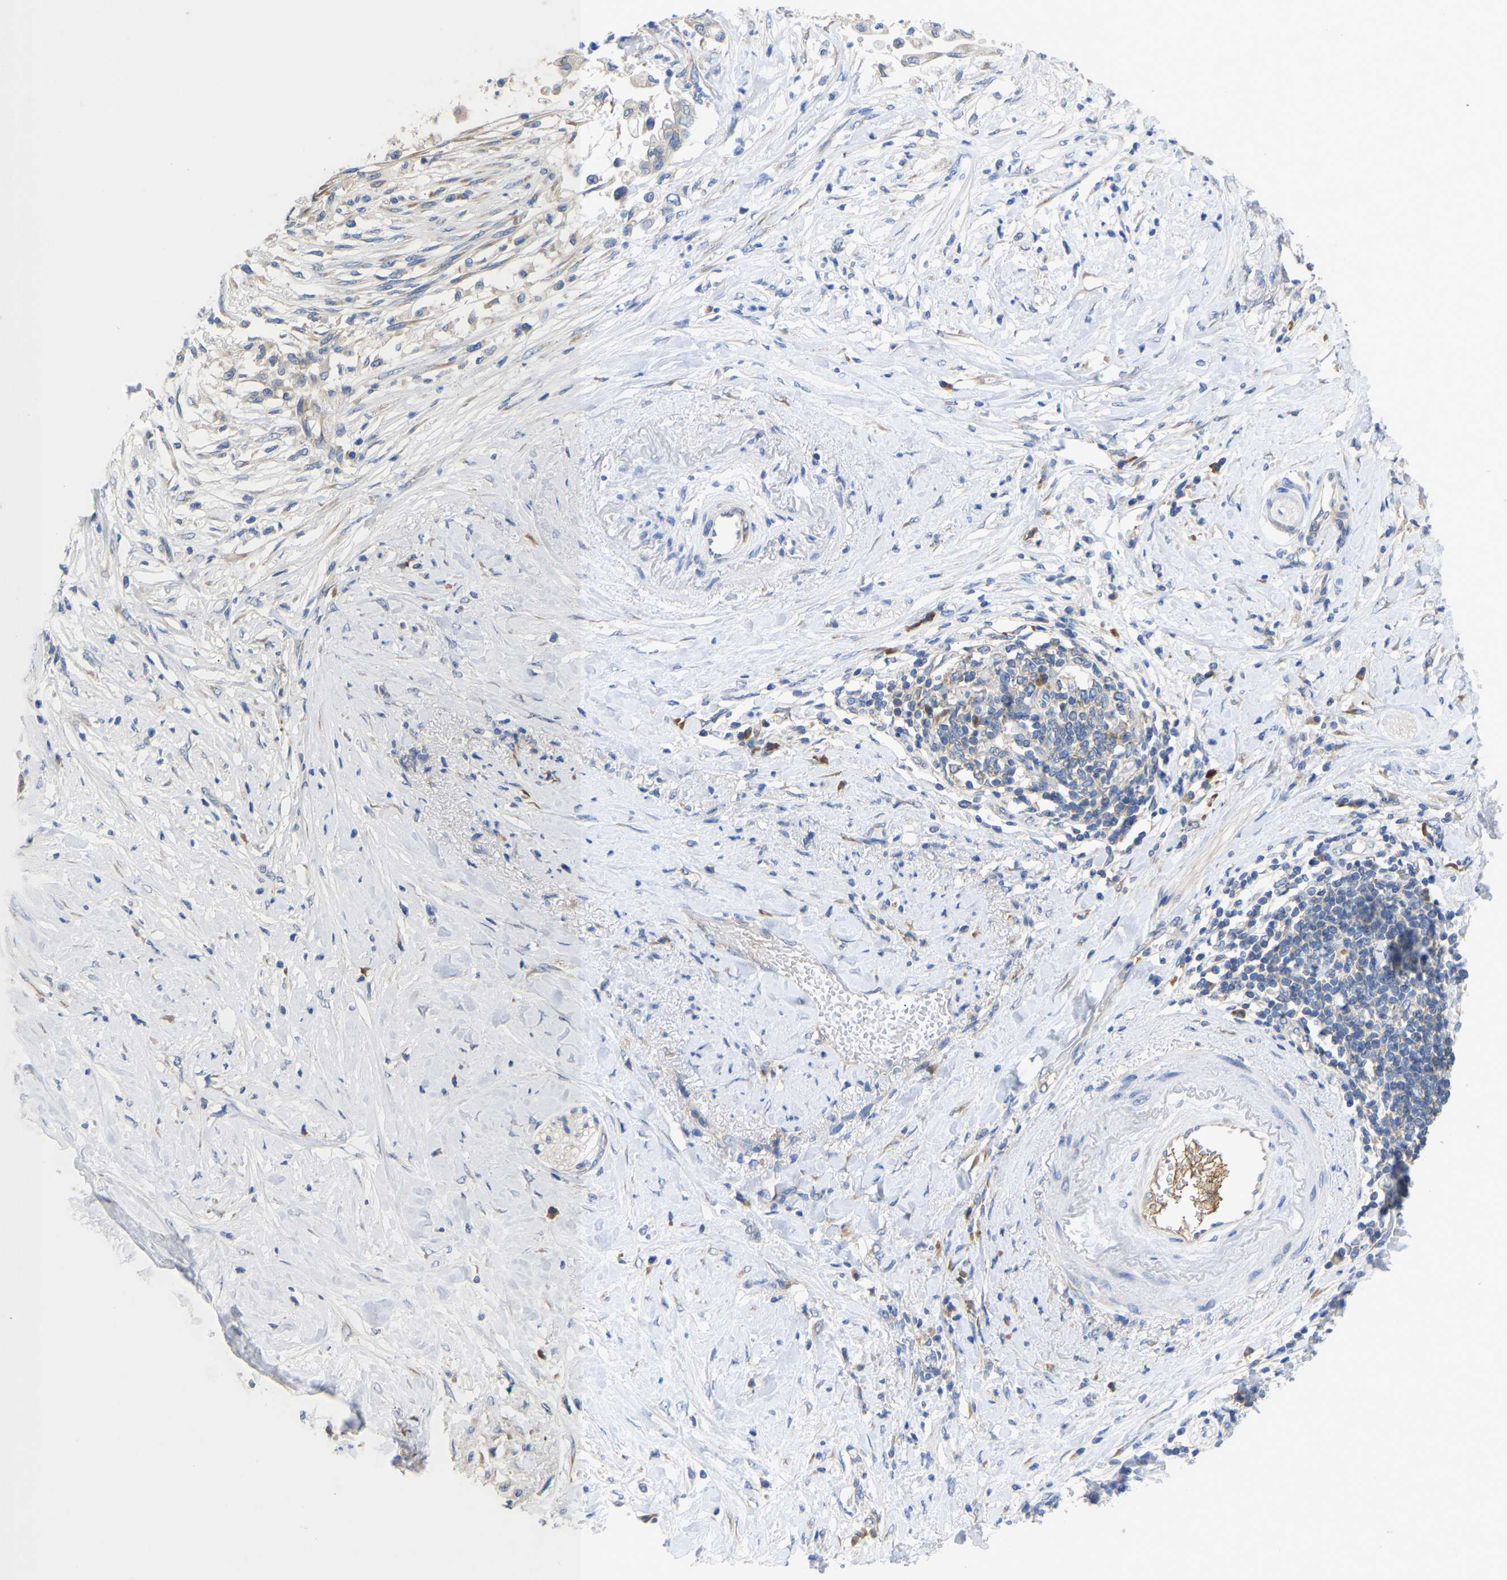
{"staining": {"intensity": "negative", "quantity": "none", "location": "none"}, "tissue": "pancreatic cancer", "cell_type": "Tumor cells", "image_type": "cancer", "snomed": [{"axis": "morphology", "description": "Adenocarcinoma, NOS"}, {"axis": "topography", "description": "Pancreas"}], "caption": "Micrograph shows no protein staining in tumor cells of adenocarcinoma (pancreatic) tissue.", "gene": "ABCA10", "patient": {"sex": "female", "age": 60}}